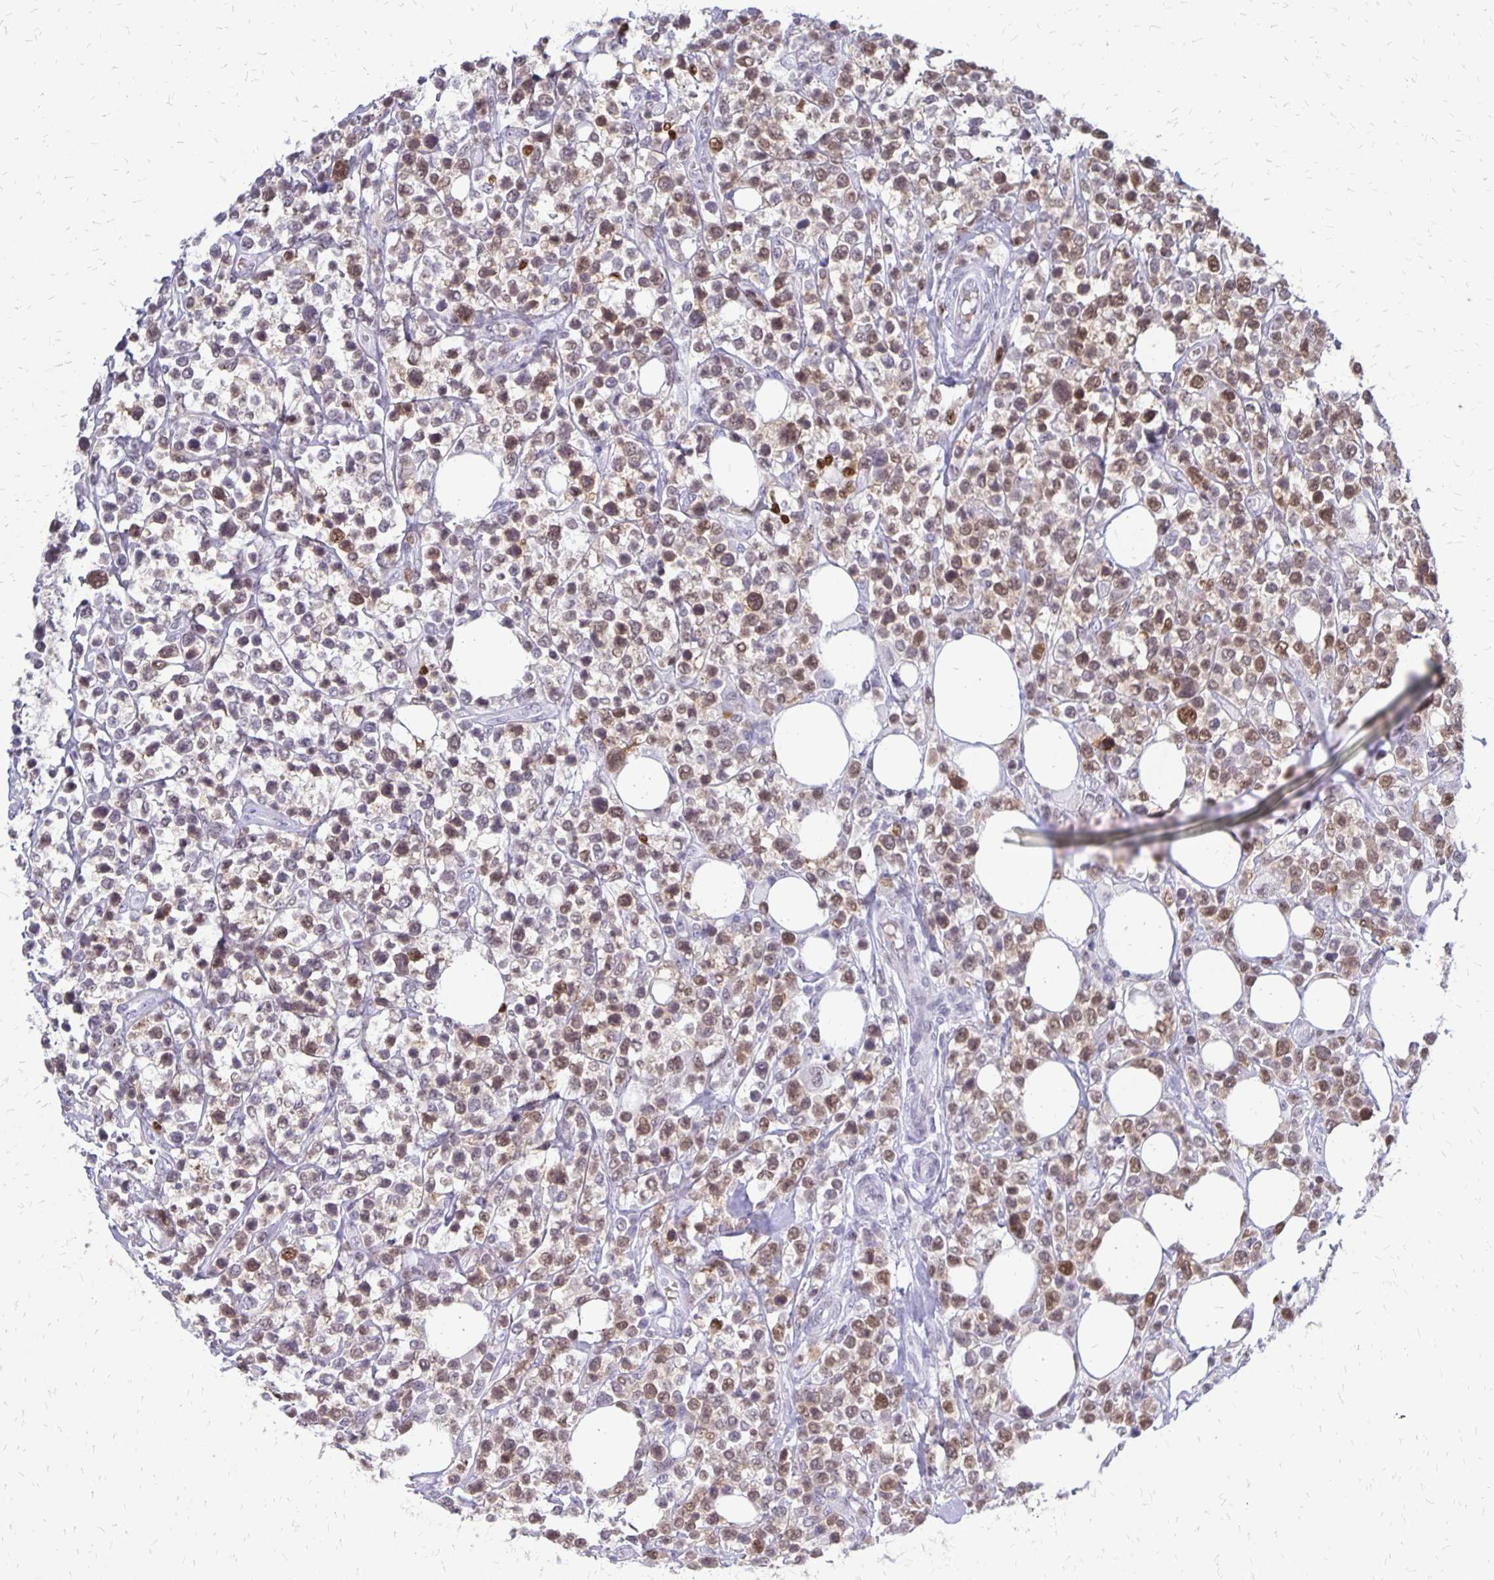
{"staining": {"intensity": "moderate", "quantity": ">75%", "location": "nuclear"}, "tissue": "lymphoma", "cell_type": "Tumor cells", "image_type": "cancer", "snomed": [{"axis": "morphology", "description": "Malignant lymphoma, non-Hodgkin's type, High grade"}, {"axis": "topography", "description": "Soft tissue"}], "caption": "A medium amount of moderate nuclear staining is appreciated in approximately >75% of tumor cells in malignant lymphoma, non-Hodgkin's type (high-grade) tissue.", "gene": "DCK", "patient": {"sex": "female", "age": 56}}